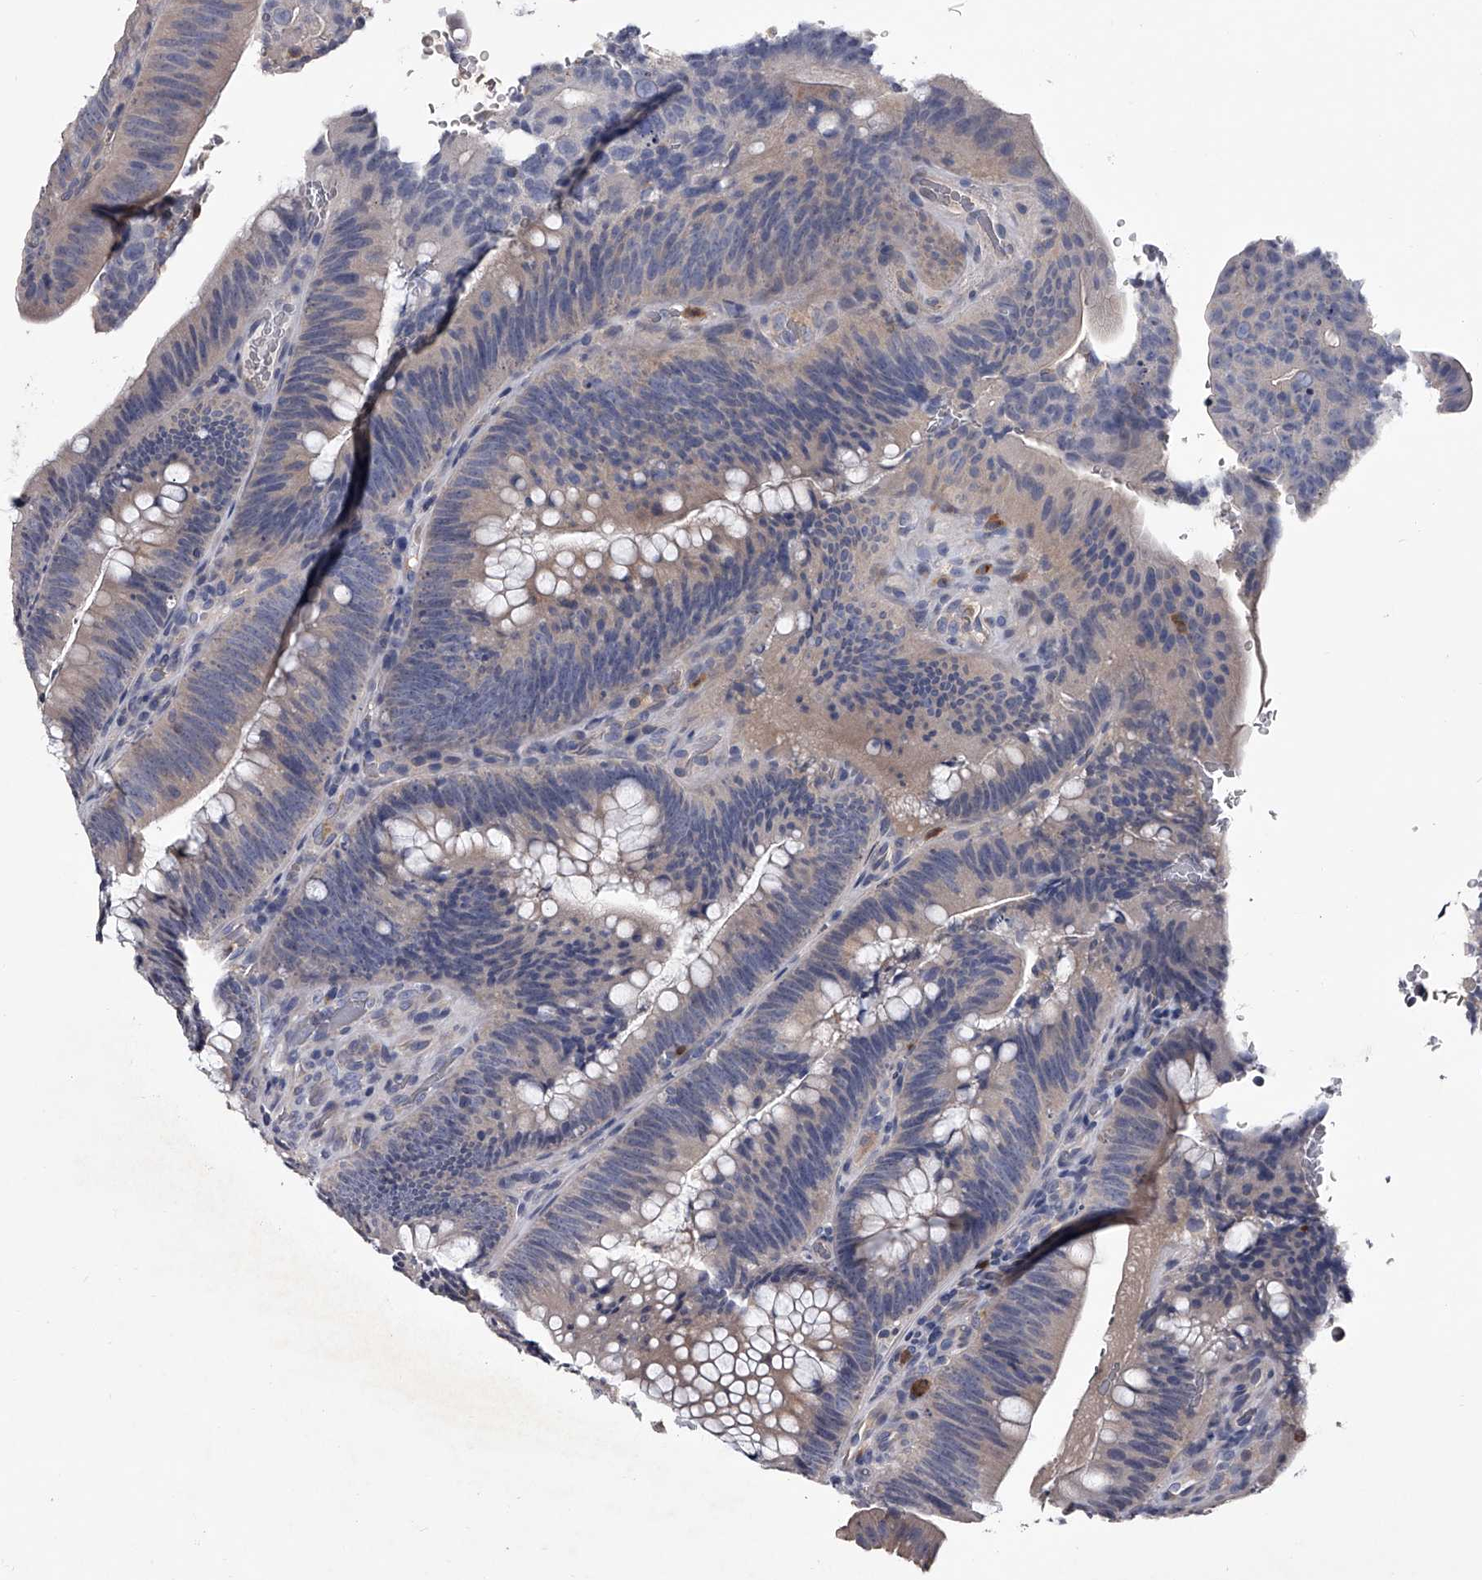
{"staining": {"intensity": "negative", "quantity": "none", "location": "none"}, "tissue": "colorectal cancer", "cell_type": "Tumor cells", "image_type": "cancer", "snomed": [{"axis": "morphology", "description": "Normal tissue, NOS"}, {"axis": "topography", "description": "Colon"}], "caption": "DAB (3,3'-diaminobenzidine) immunohistochemical staining of colorectal cancer reveals no significant staining in tumor cells.", "gene": "GAPVD1", "patient": {"sex": "female", "age": 82}}